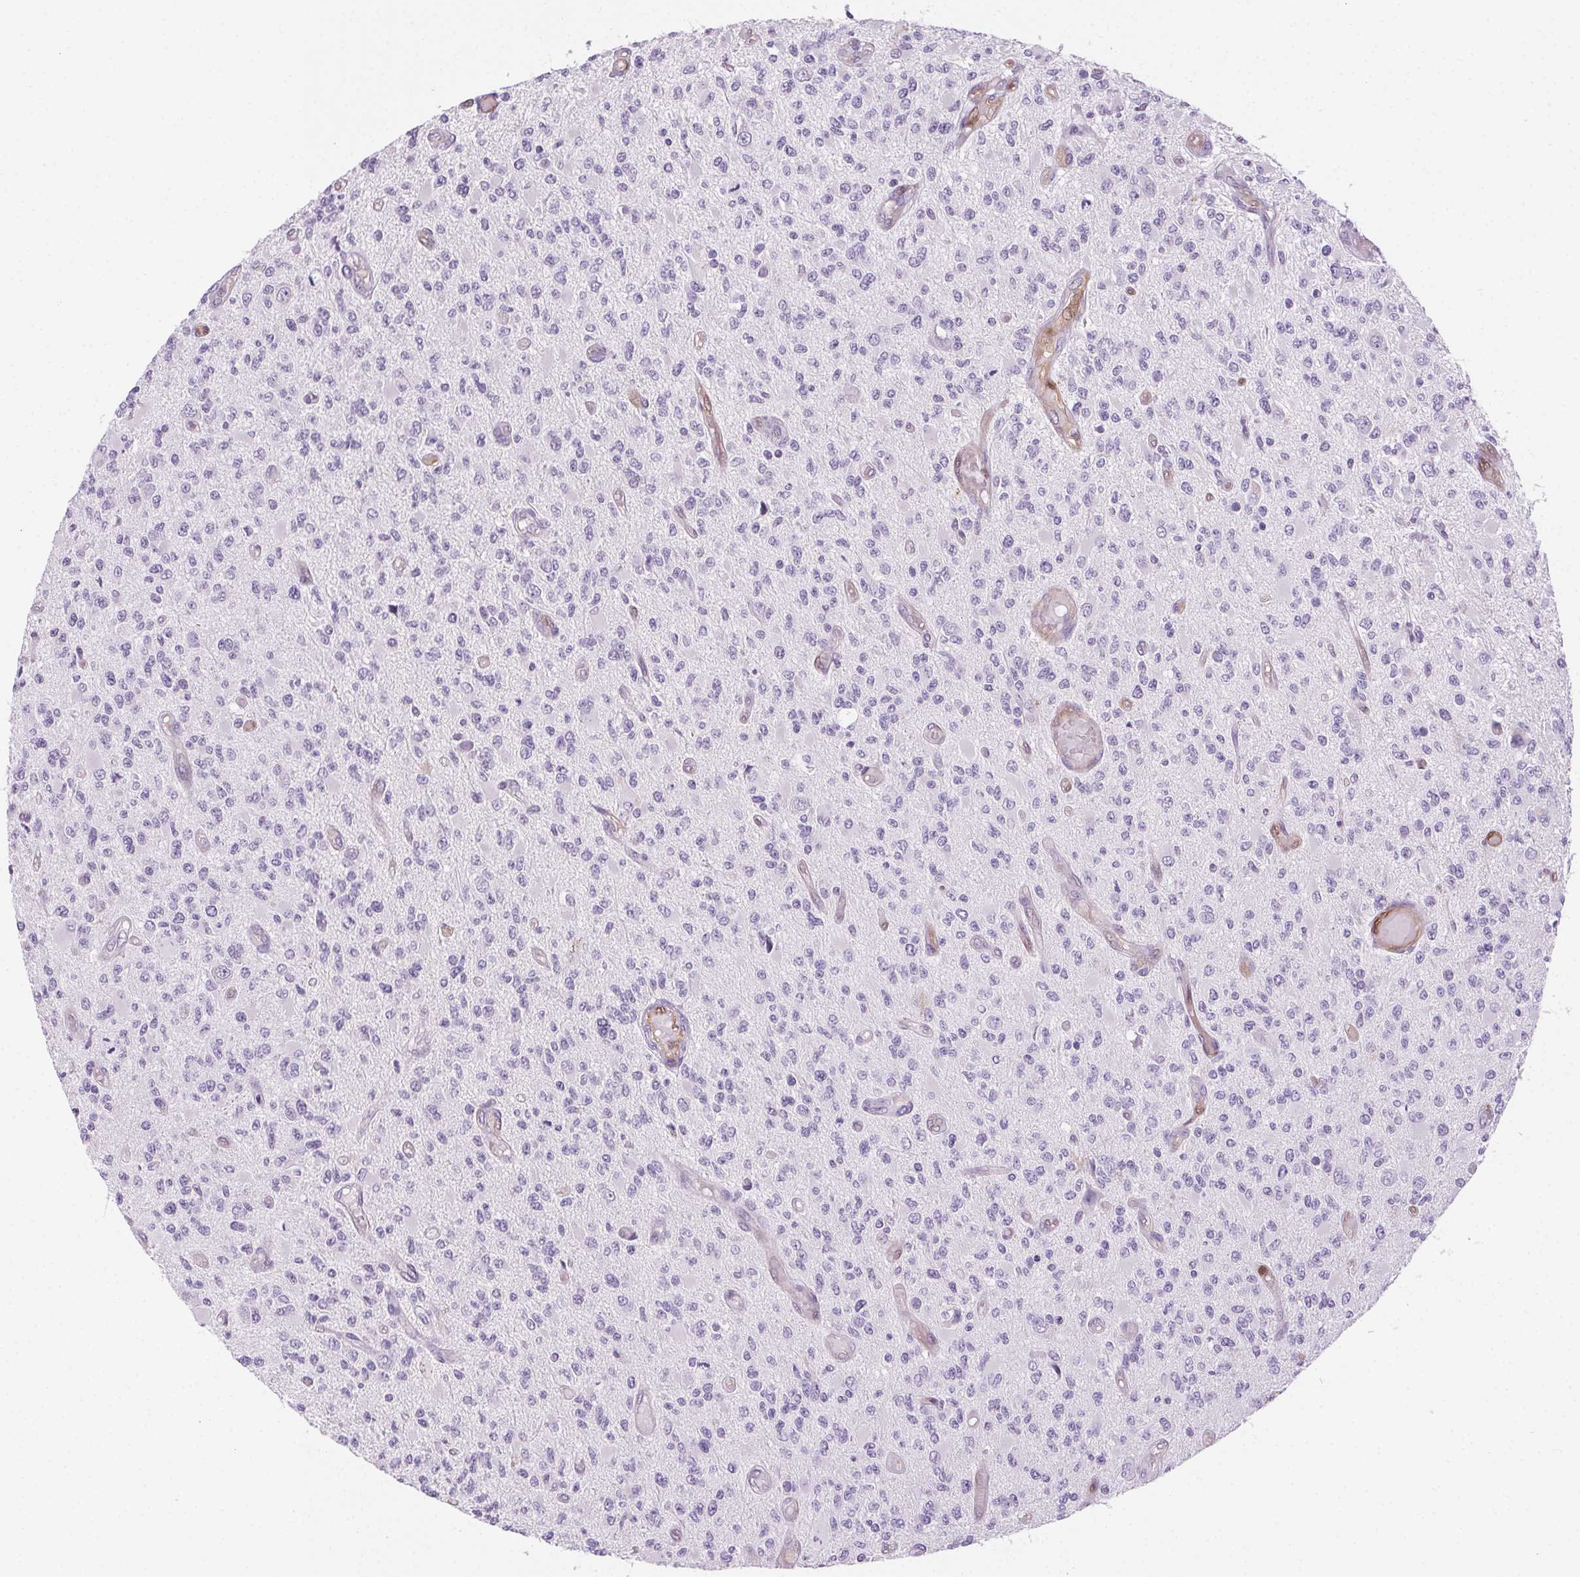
{"staining": {"intensity": "negative", "quantity": "none", "location": "none"}, "tissue": "glioma", "cell_type": "Tumor cells", "image_type": "cancer", "snomed": [{"axis": "morphology", "description": "Glioma, malignant, High grade"}, {"axis": "topography", "description": "Brain"}], "caption": "The image displays no significant expression in tumor cells of malignant glioma (high-grade).", "gene": "TMEM45A", "patient": {"sex": "female", "age": 63}}